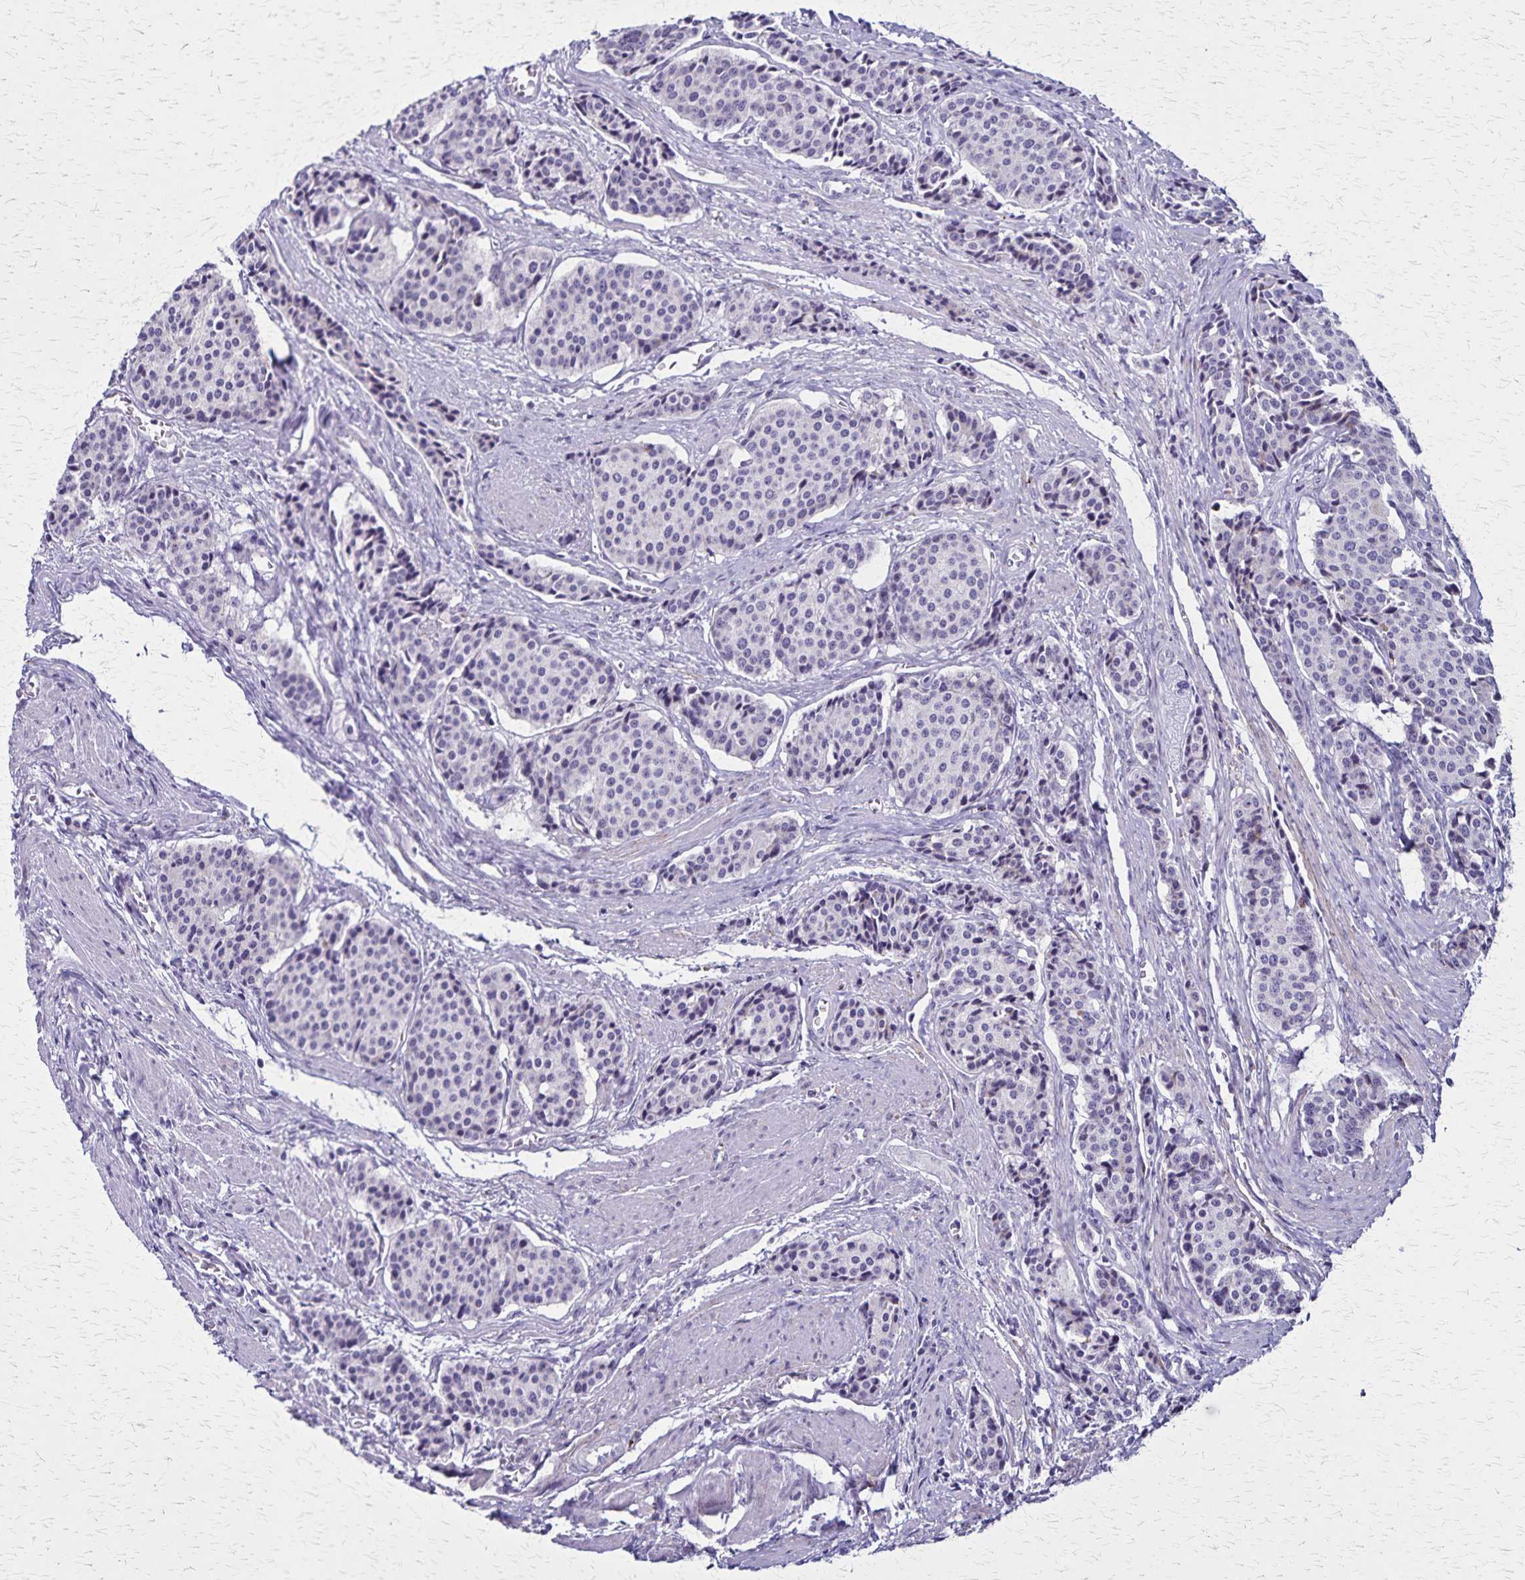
{"staining": {"intensity": "negative", "quantity": "none", "location": "none"}, "tissue": "carcinoid", "cell_type": "Tumor cells", "image_type": "cancer", "snomed": [{"axis": "morphology", "description": "Carcinoid, malignant, NOS"}, {"axis": "topography", "description": "Small intestine"}], "caption": "High power microscopy image of an immunohistochemistry (IHC) histopathology image of carcinoid, revealing no significant positivity in tumor cells.", "gene": "OR51B5", "patient": {"sex": "male", "age": 73}}